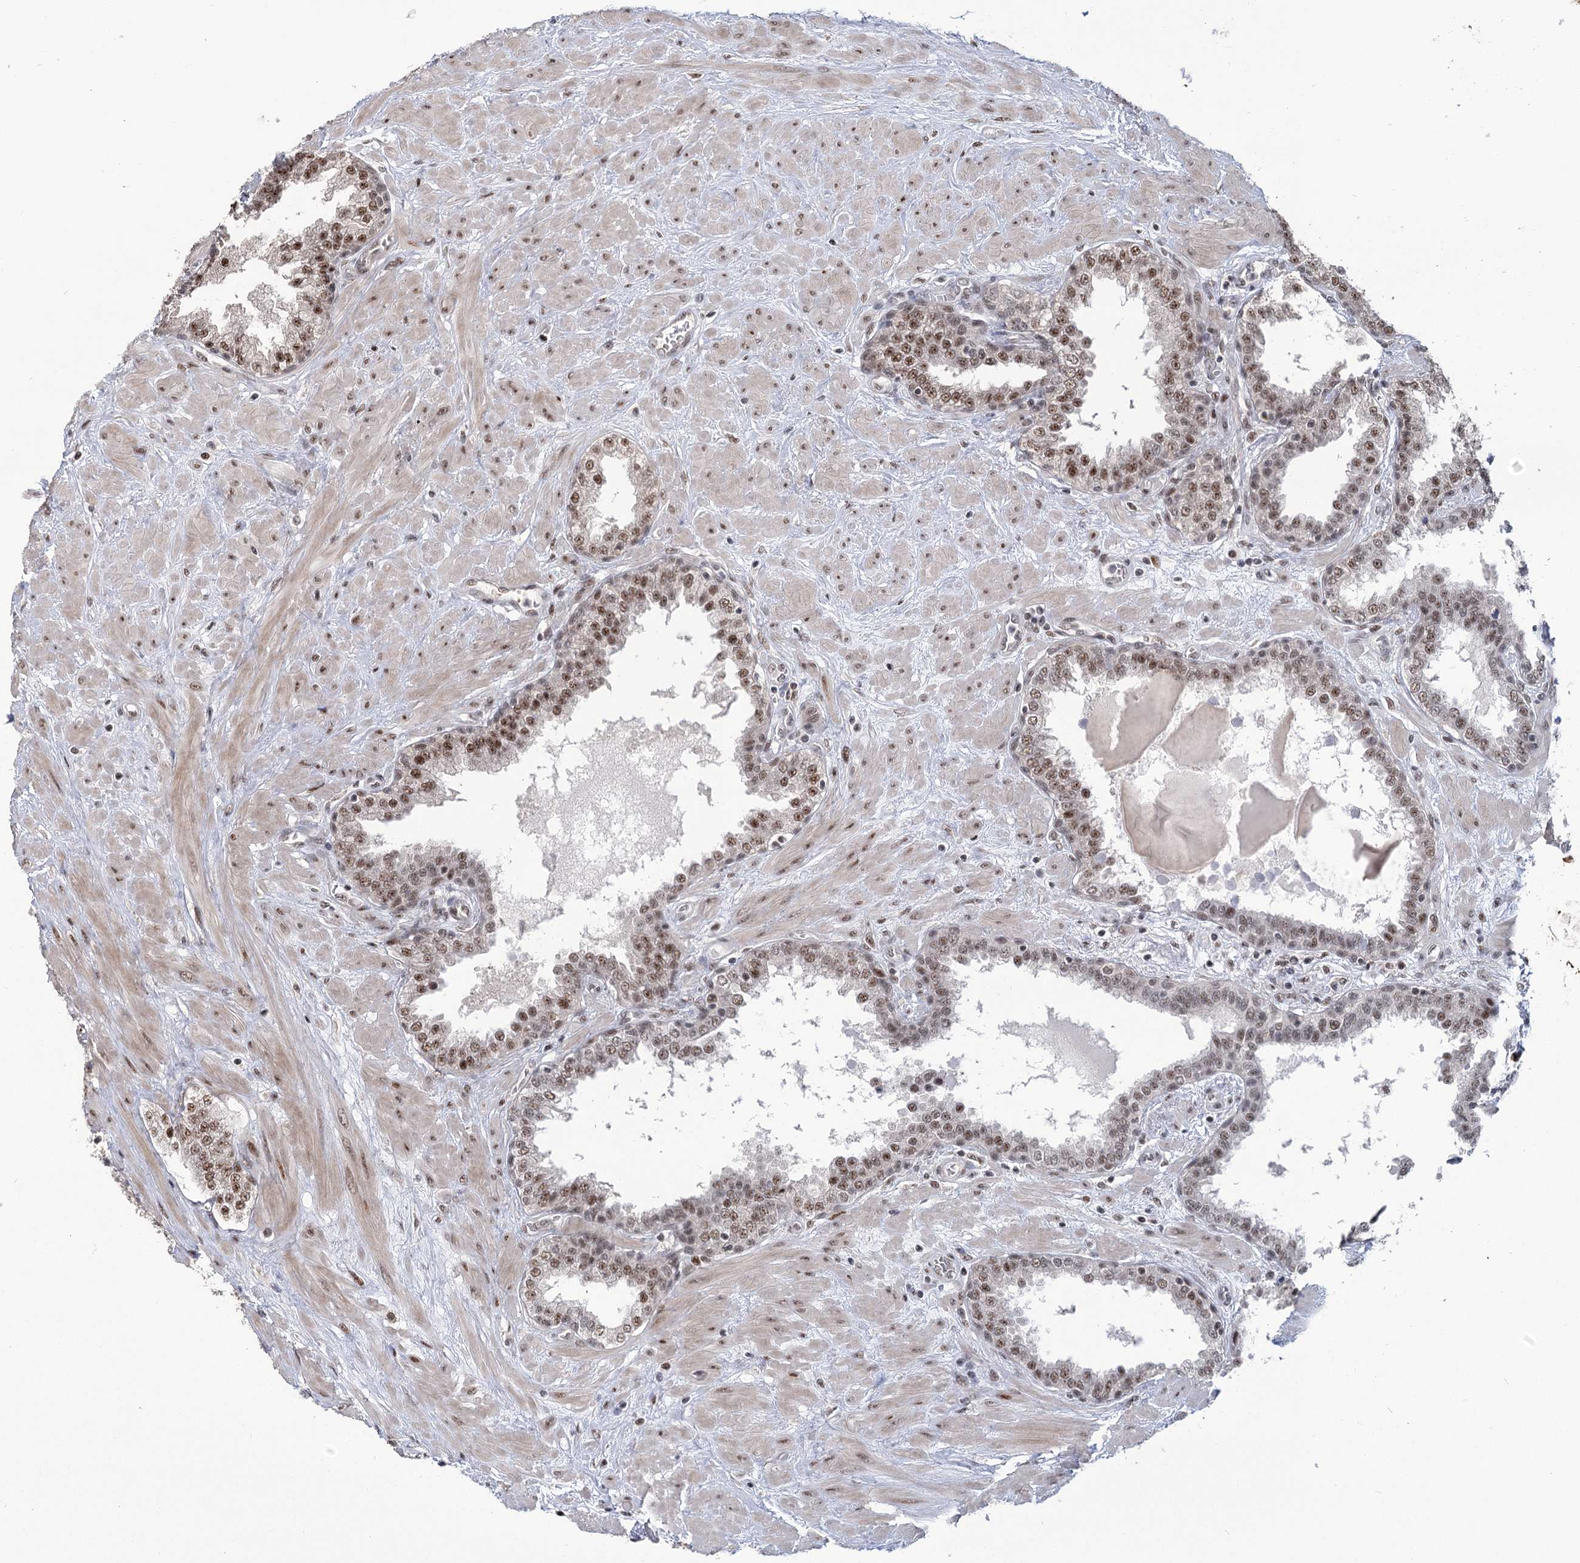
{"staining": {"intensity": "moderate", "quantity": ">75%", "location": "nuclear"}, "tissue": "prostate", "cell_type": "Glandular cells", "image_type": "normal", "snomed": [{"axis": "morphology", "description": "Normal tissue, NOS"}, {"axis": "topography", "description": "Prostate"}], "caption": "This micrograph reveals immunohistochemistry staining of normal human prostate, with medium moderate nuclear positivity in approximately >75% of glandular cells.", "gene": "WBP1L", "patient": {"sex": "male", "age": 51}}